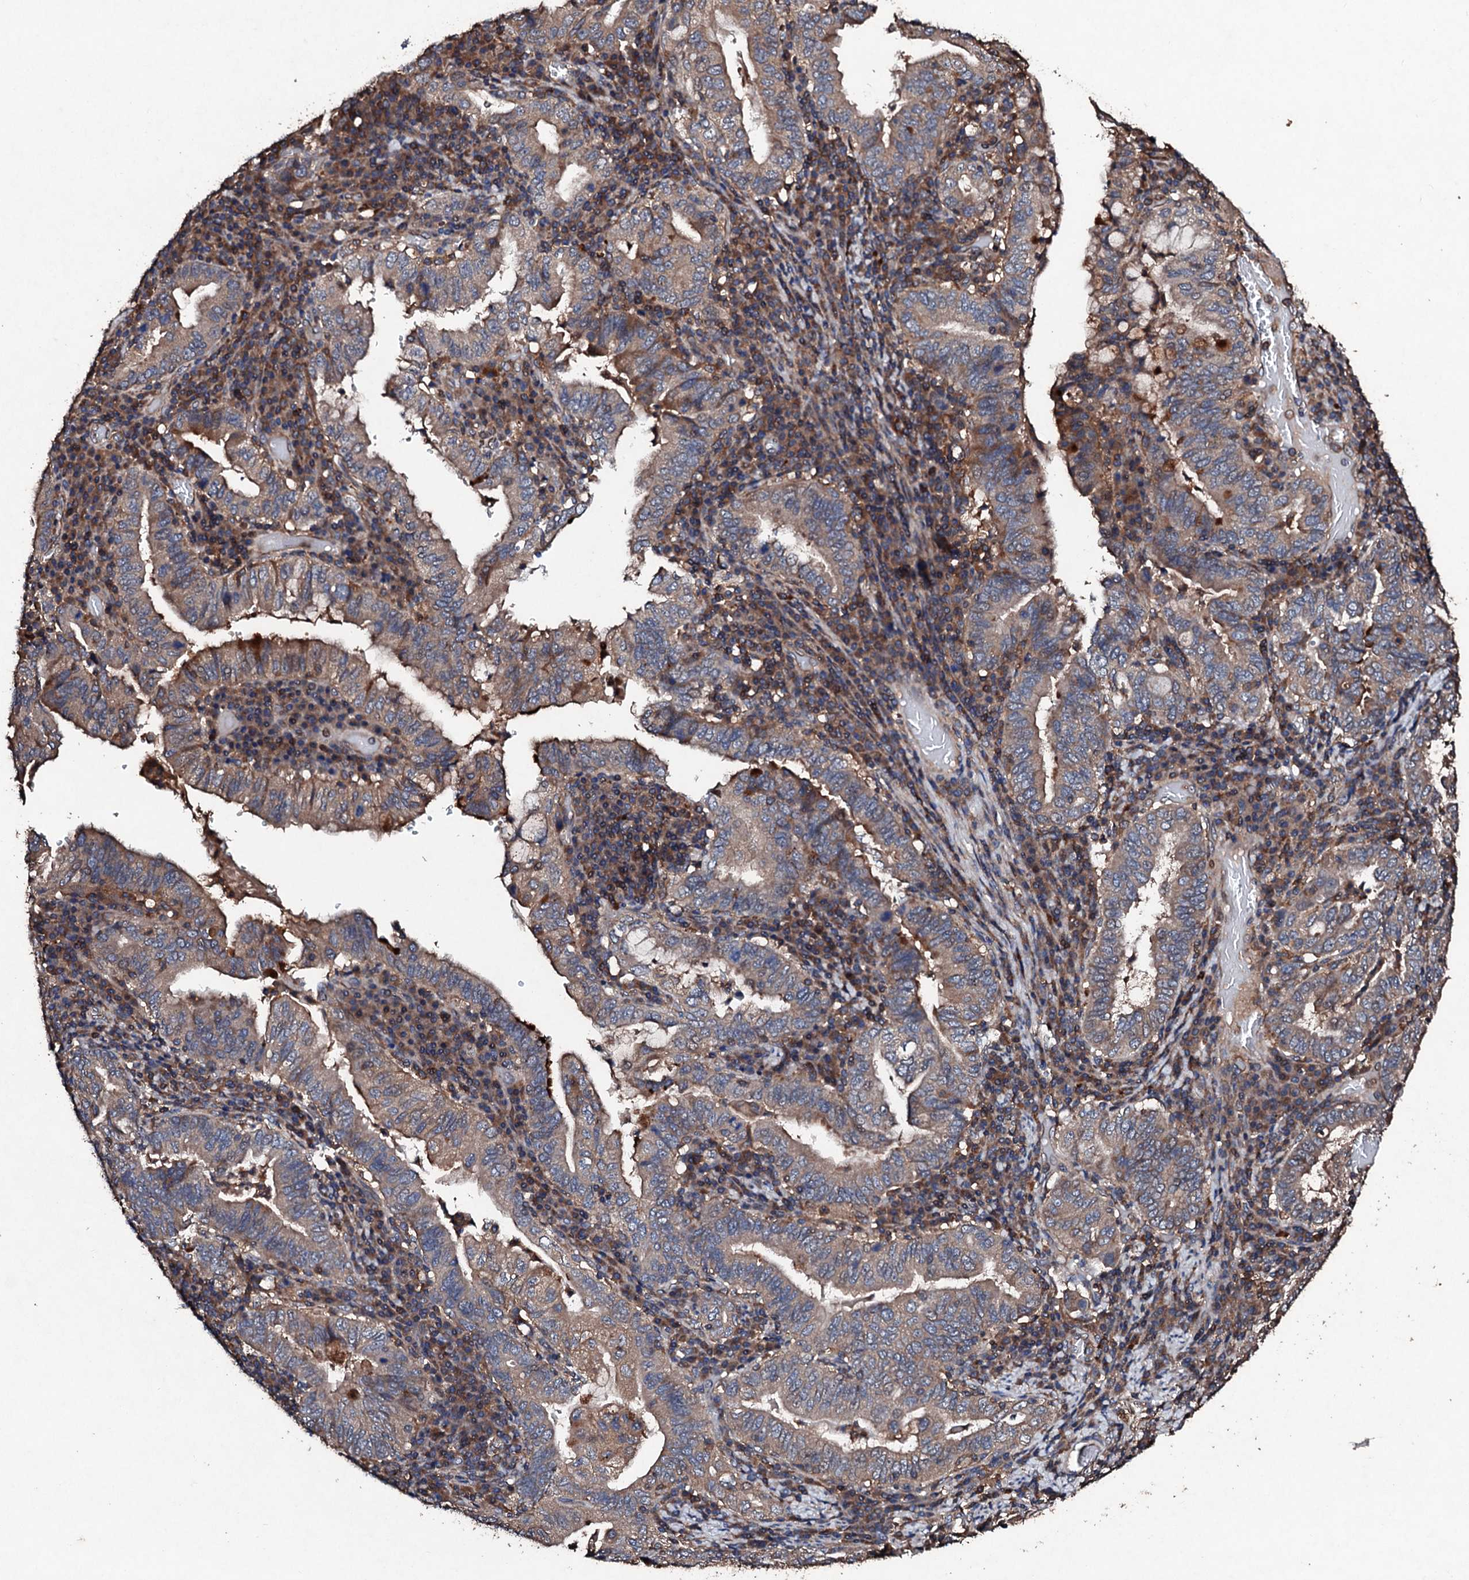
{"staining": {"intensity": "weak", "quantity": "25%-75%", "location": "cytoplasmic/membranous"}, "tissue": "stomach cancer", "cell_type": "Tumor cells", "image_type": "cancer", "snomed": [{"axis": "morphology", "description": "Normal tissue, NOS"}, {"axis": "morphology", "description": "Adenocarcinoma, NOS"}, {"axis": "topography", "description": "Esophagus"}, {"axis": "topography", "description": "Stomach, upper"}, {"axis": "topography", "description": "Peripheral nerve tissue"}], "caption": "Human stomach cancer stained for a protein (brown) displays weak cytoplasmic/membranous positive staining in about 25%-75% of tumor cells.", "gene": "KERA", "patient": {"sex": "male", "age": 62}}